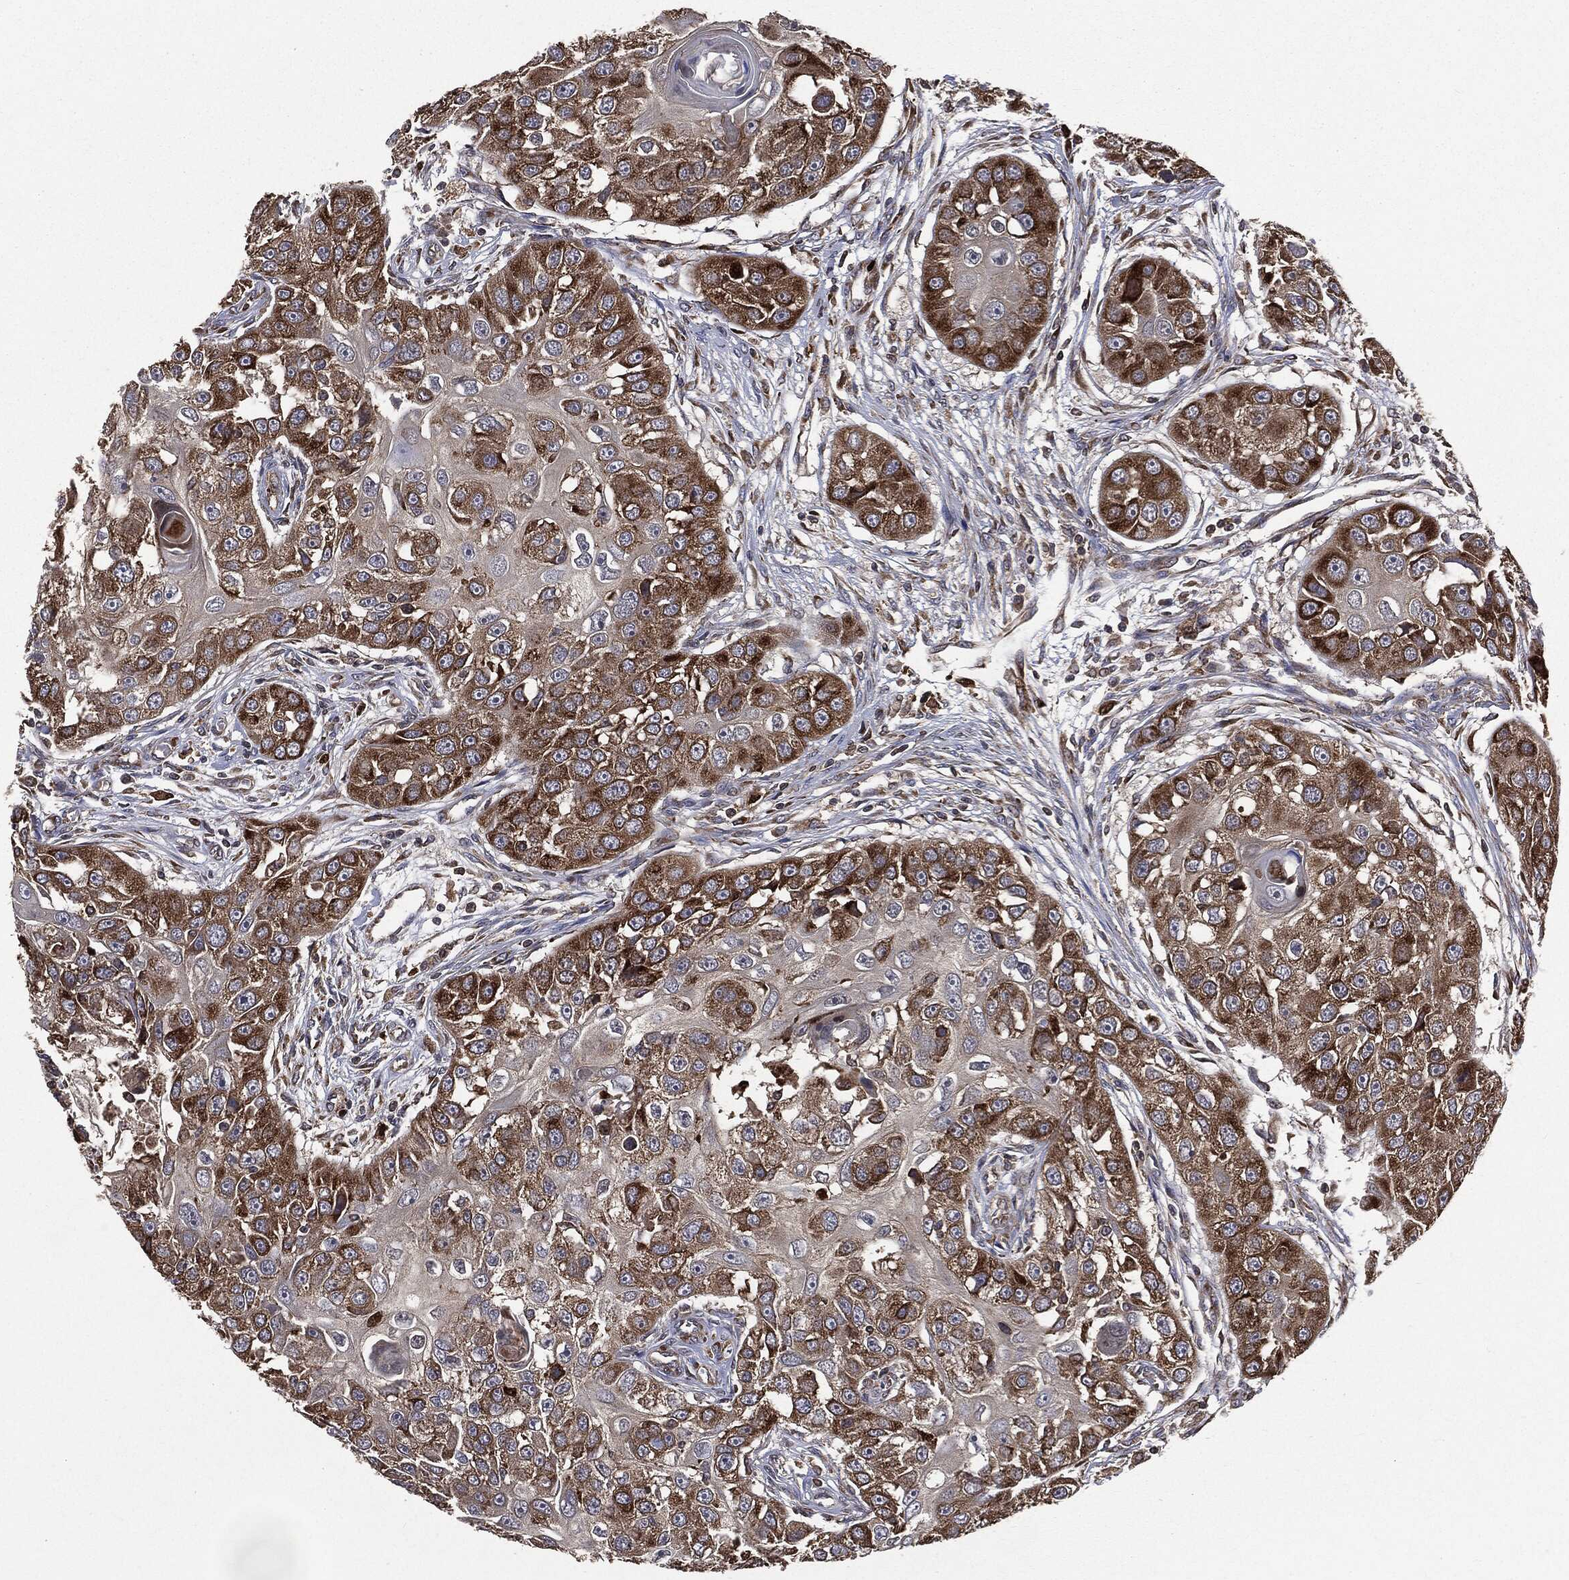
{"staining": {"intensity": "strong", "quantity": ">75%", "location": "cytoplasmic/membranous"}, "tissue": "head and neck cancer", "cell_type": "Tumor cells", "image_type": "cancer", "snomed": [{"axis": "morphology", "description": "Squamous cell carcinoma, NOS"}, {"axis": "topography", "description": "Head-Neck"}], "caption": "Head and neck cancer (squamous cell carcinoma) stained with immunohistochemistry exhibits strong cytoplasmic/membranous positivity in approximately >75% of tumor cells.", "gene": "PLOD3", "patient": {"sex": "male", "age": 51}}